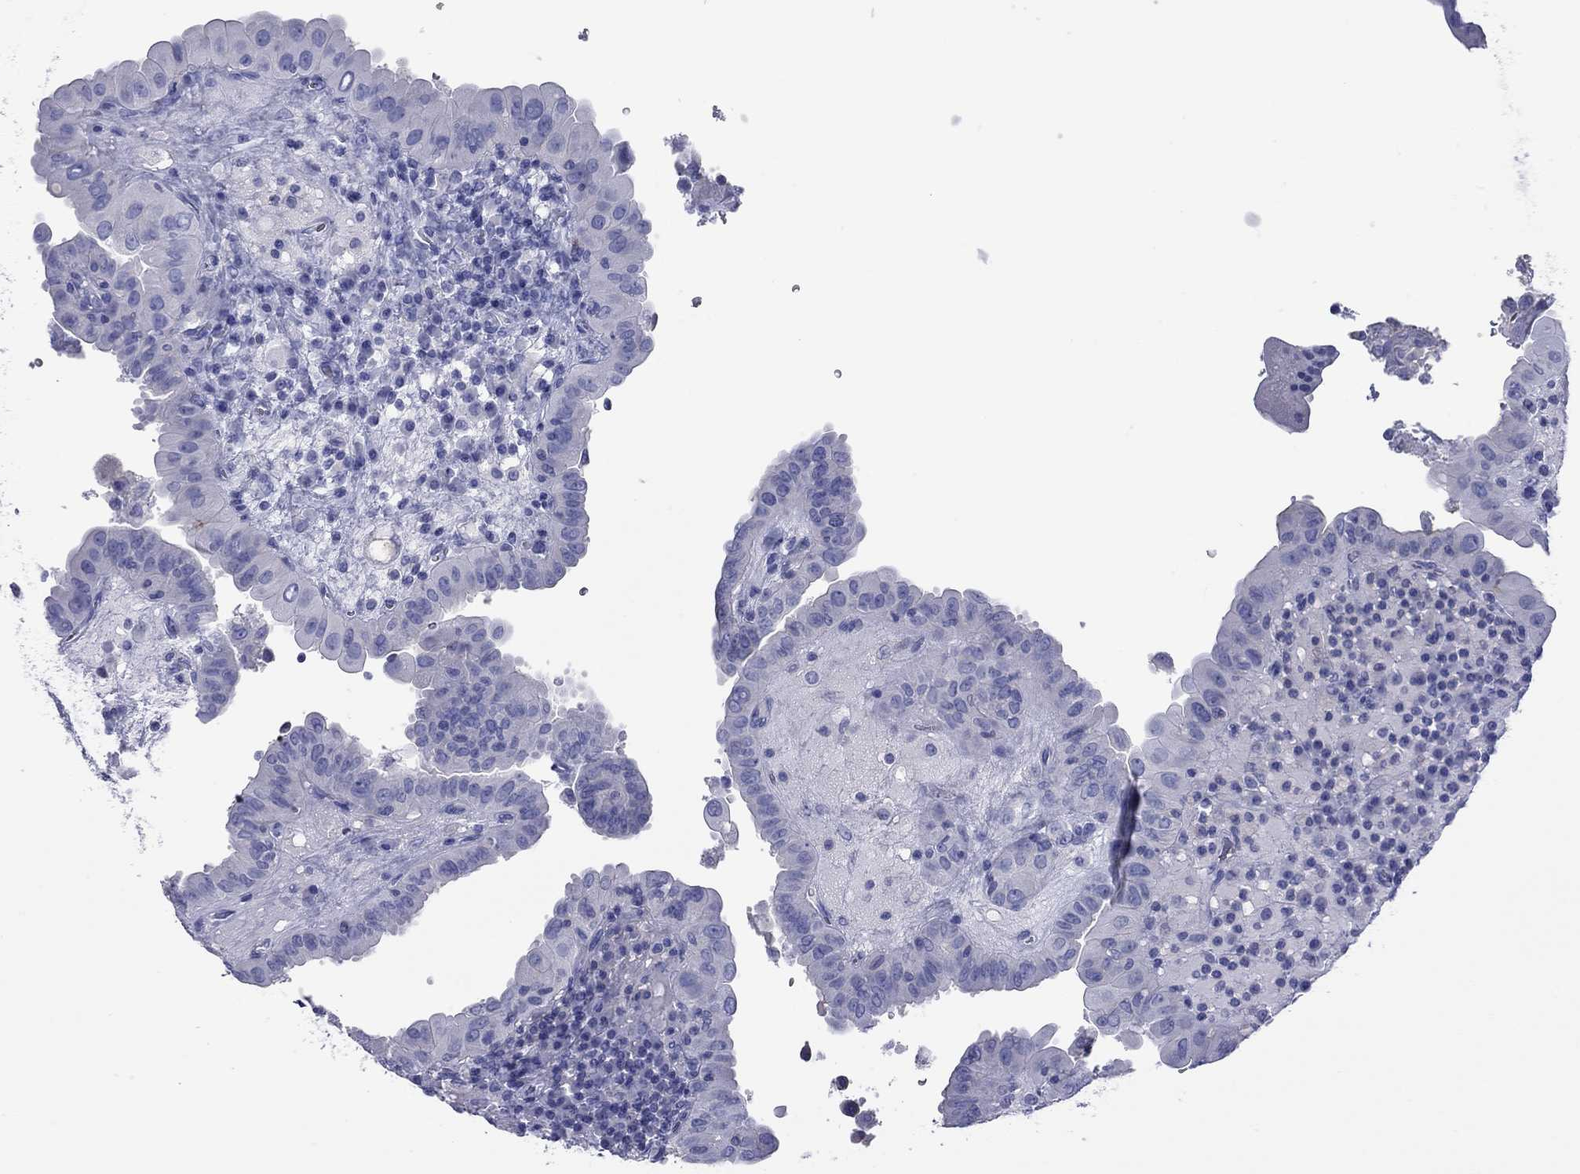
{"staining": {"intensity": "negative", "quantity": "none", "location": "none"}, "tissue": "thyroid cancer", "cell_type": "Tumor cells", "image_type": "cancer", "snomed": [{"axis": "morphology", "description": "Papillary adenocarcinoma, NOS"}, {"axis": "topography", "description": "Thyroid gland"}], "caption": "A histopathology image of human thyroid cancer (papillary adenocarcinoma) is negative for staining in tumor cells. (IHC, brightfield microscopy, high magnification).", "gene": "ACTL7B", "patient": {"sex": "female", "age": 37}}